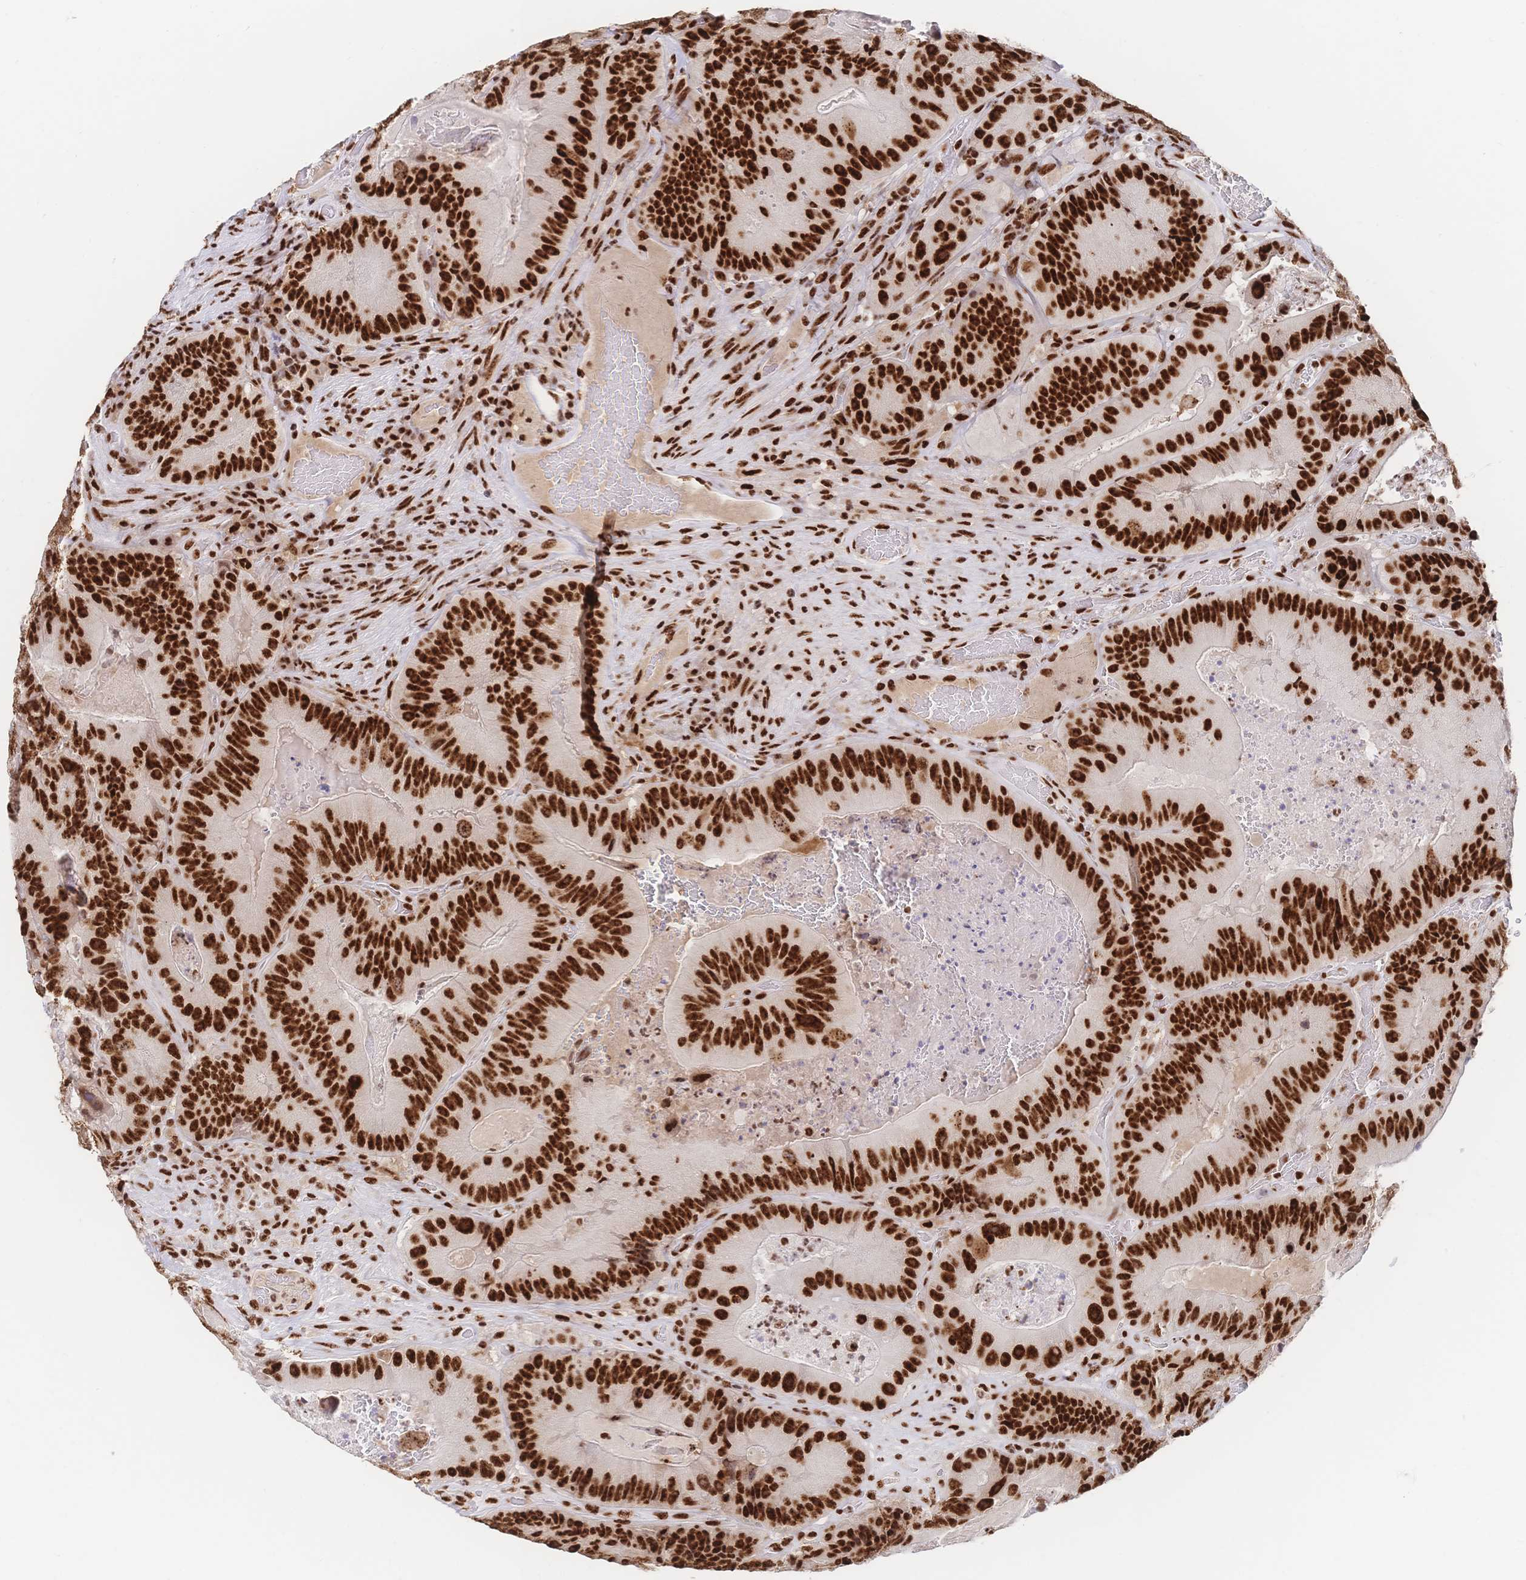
{"staining": {"intensity": "strong", "quantity": ">75%", "location": "nuclear"}, "tissue": "colorectal cancer", "cell_type": "Tumor cells", "image_type": "cancer", "snomed": [{"axis": "morphology", "description": "Adenocarcinoma, NOS"}, {"axis": "topography", "description": "Colon"}], "caption": "The immunohistochemical stain labels strong nuclear positivity in tumor cells of colorectal cancer (adenocarcinoma) tissue.", "gene": "SRSF1", "patient": {"sex": "female", "age": 86}}